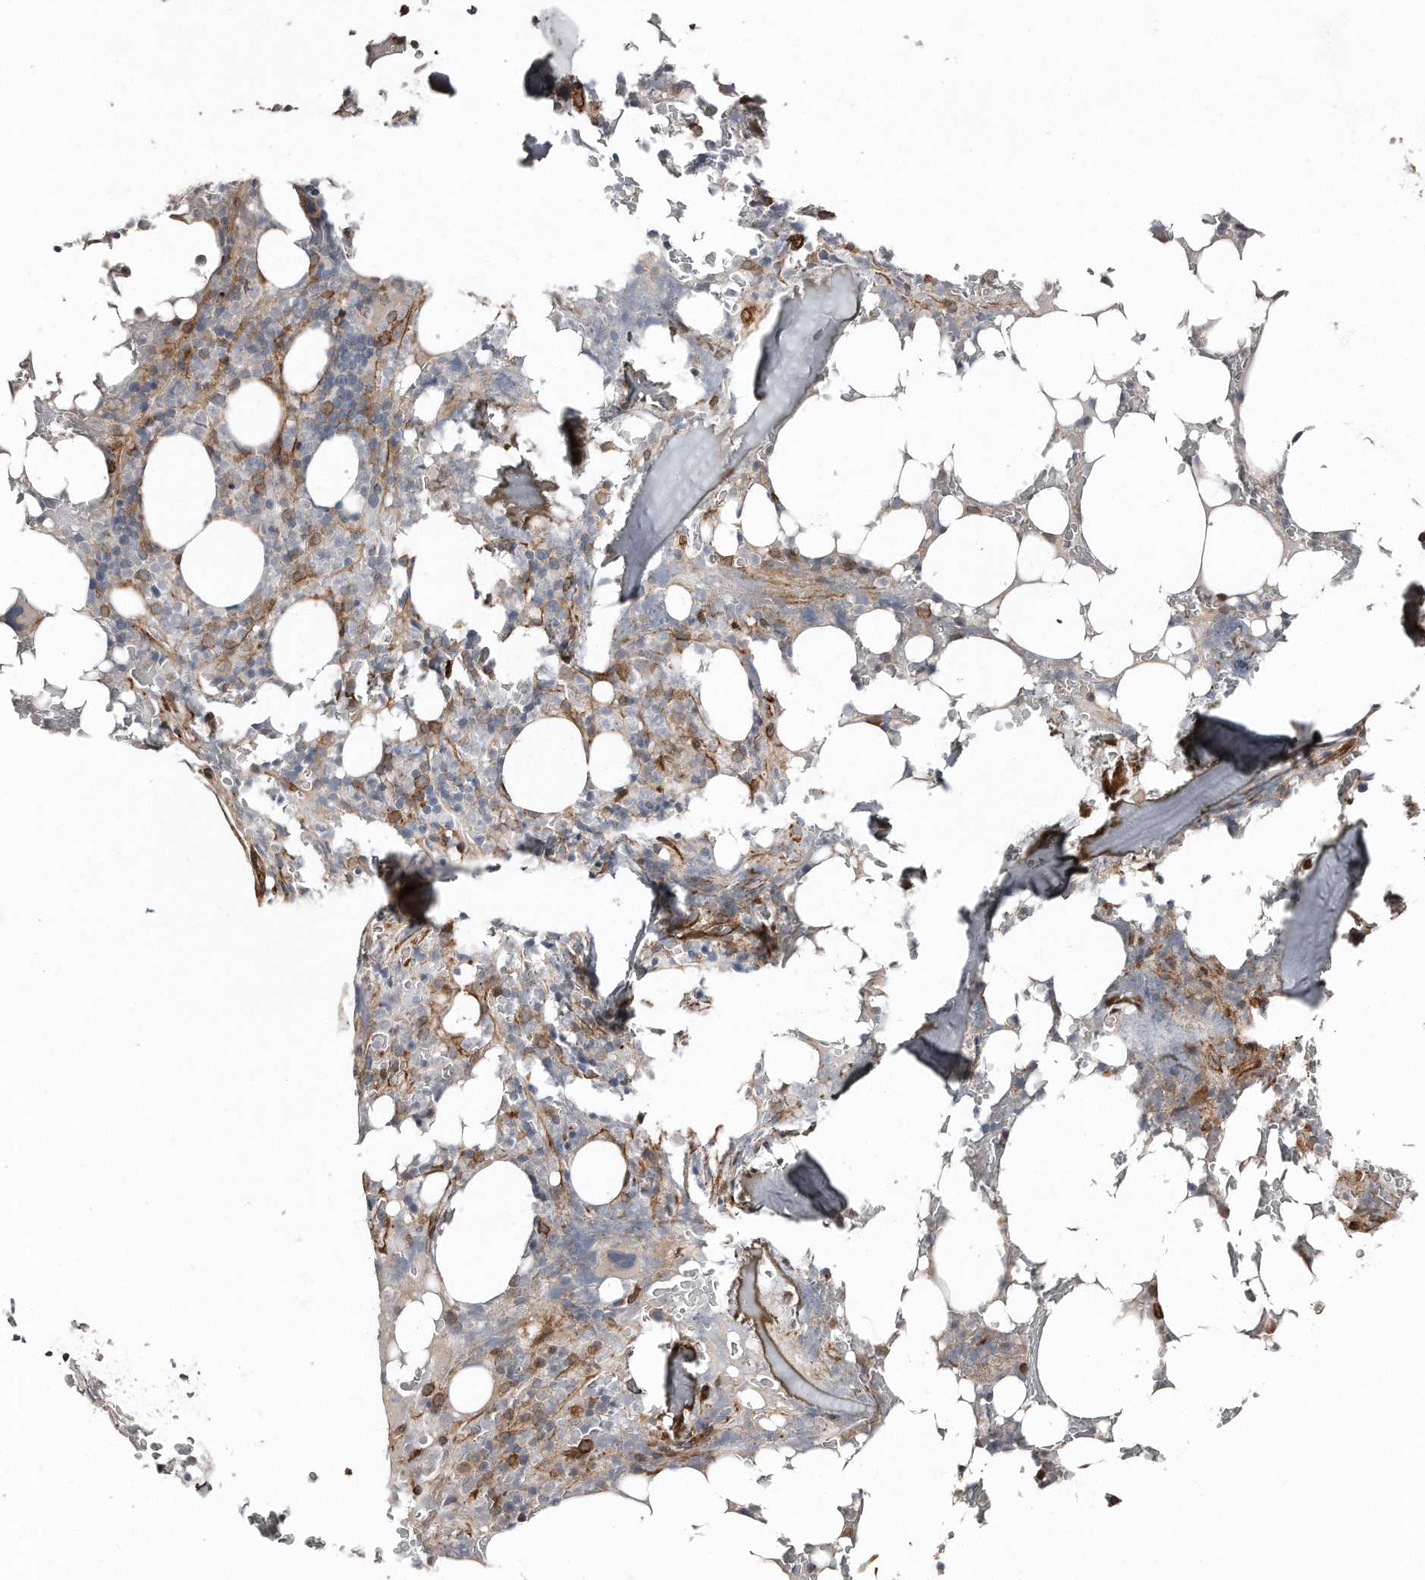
{"staining": {"intensity": "moderate", "quantity": "<25%", "location": "cytoplasmic/membranous"}, "tissue": "bone marrow", "cell_type": "Hematopoietic cells", "image_type": "normal", "snomed": [{"axis": "morphology", "description": "Normal tissue, NOS"}, {"axis": "topography", "description": "Bone marrow"}], "caption": "Protein staining reveals moderate cytoplasmic/membranous staining in about <25% of hematopoietic cells in unremarkable bone marrow.", "gene": "SNAP47", "patient": {"sex": "male", "age": 58}}